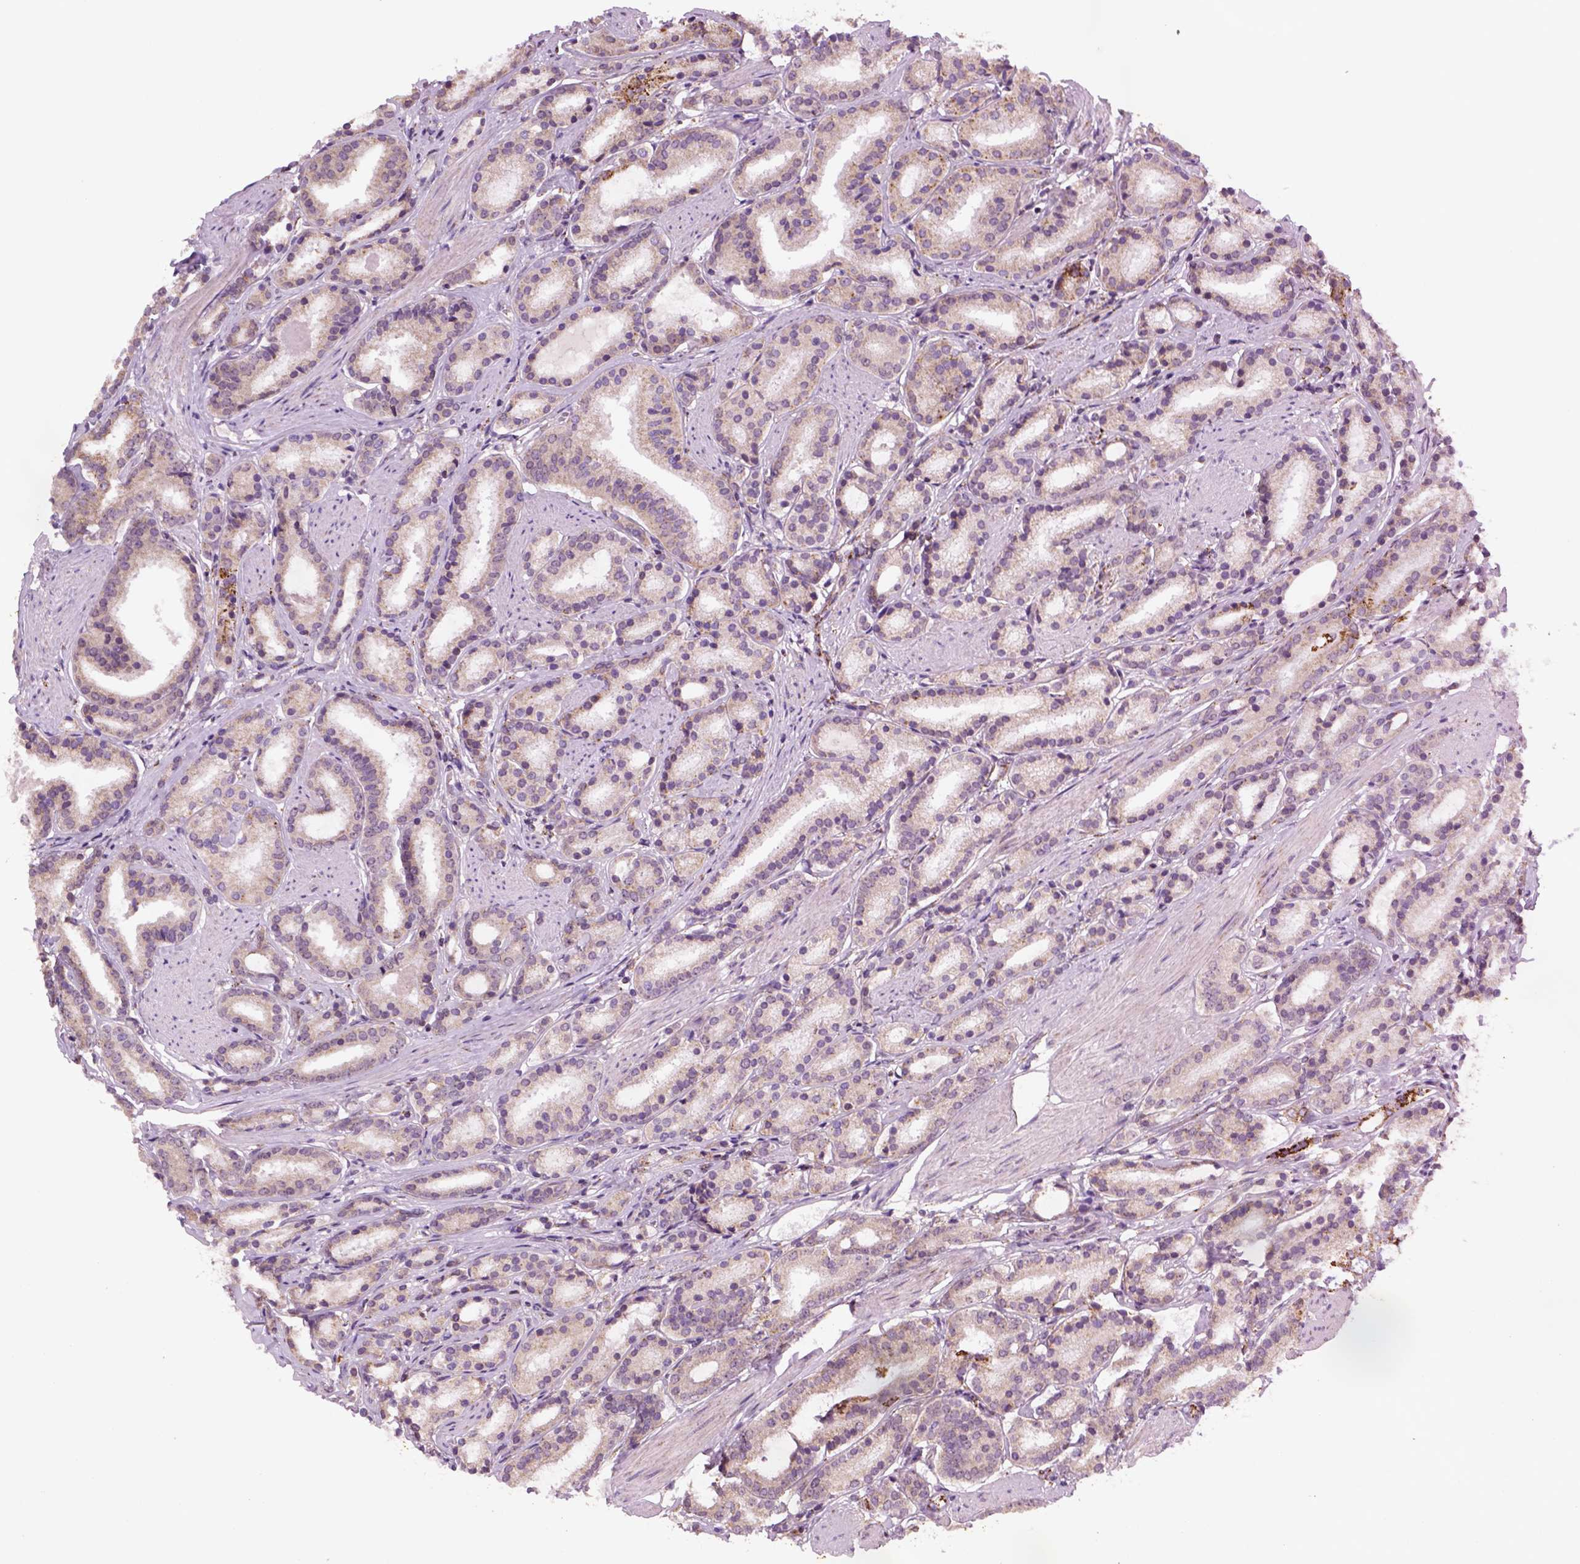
{"staining": {"intensity": "moderate", "quantity": "<25%", "location": "cytoplasmic/membranous"}, "tissue": "prostate cancer", "cell_type": "Tumor cells", "image_type": "cancer", "snomed": [{"axis": "morphology", "description": "Adenocarcinoma, High grade"}, {"axis": "topography", "description": "Prostate"}], "caption": "There is low levels of moderate cytoplasmic/membranous expression in tumor cells of prostate cancer (high-grade adenocarcinoma), as demonstrated by immunohistochemical staining (brown color).", "gene": "FZD7", "patient": {"sex": "male", "age": 63}}